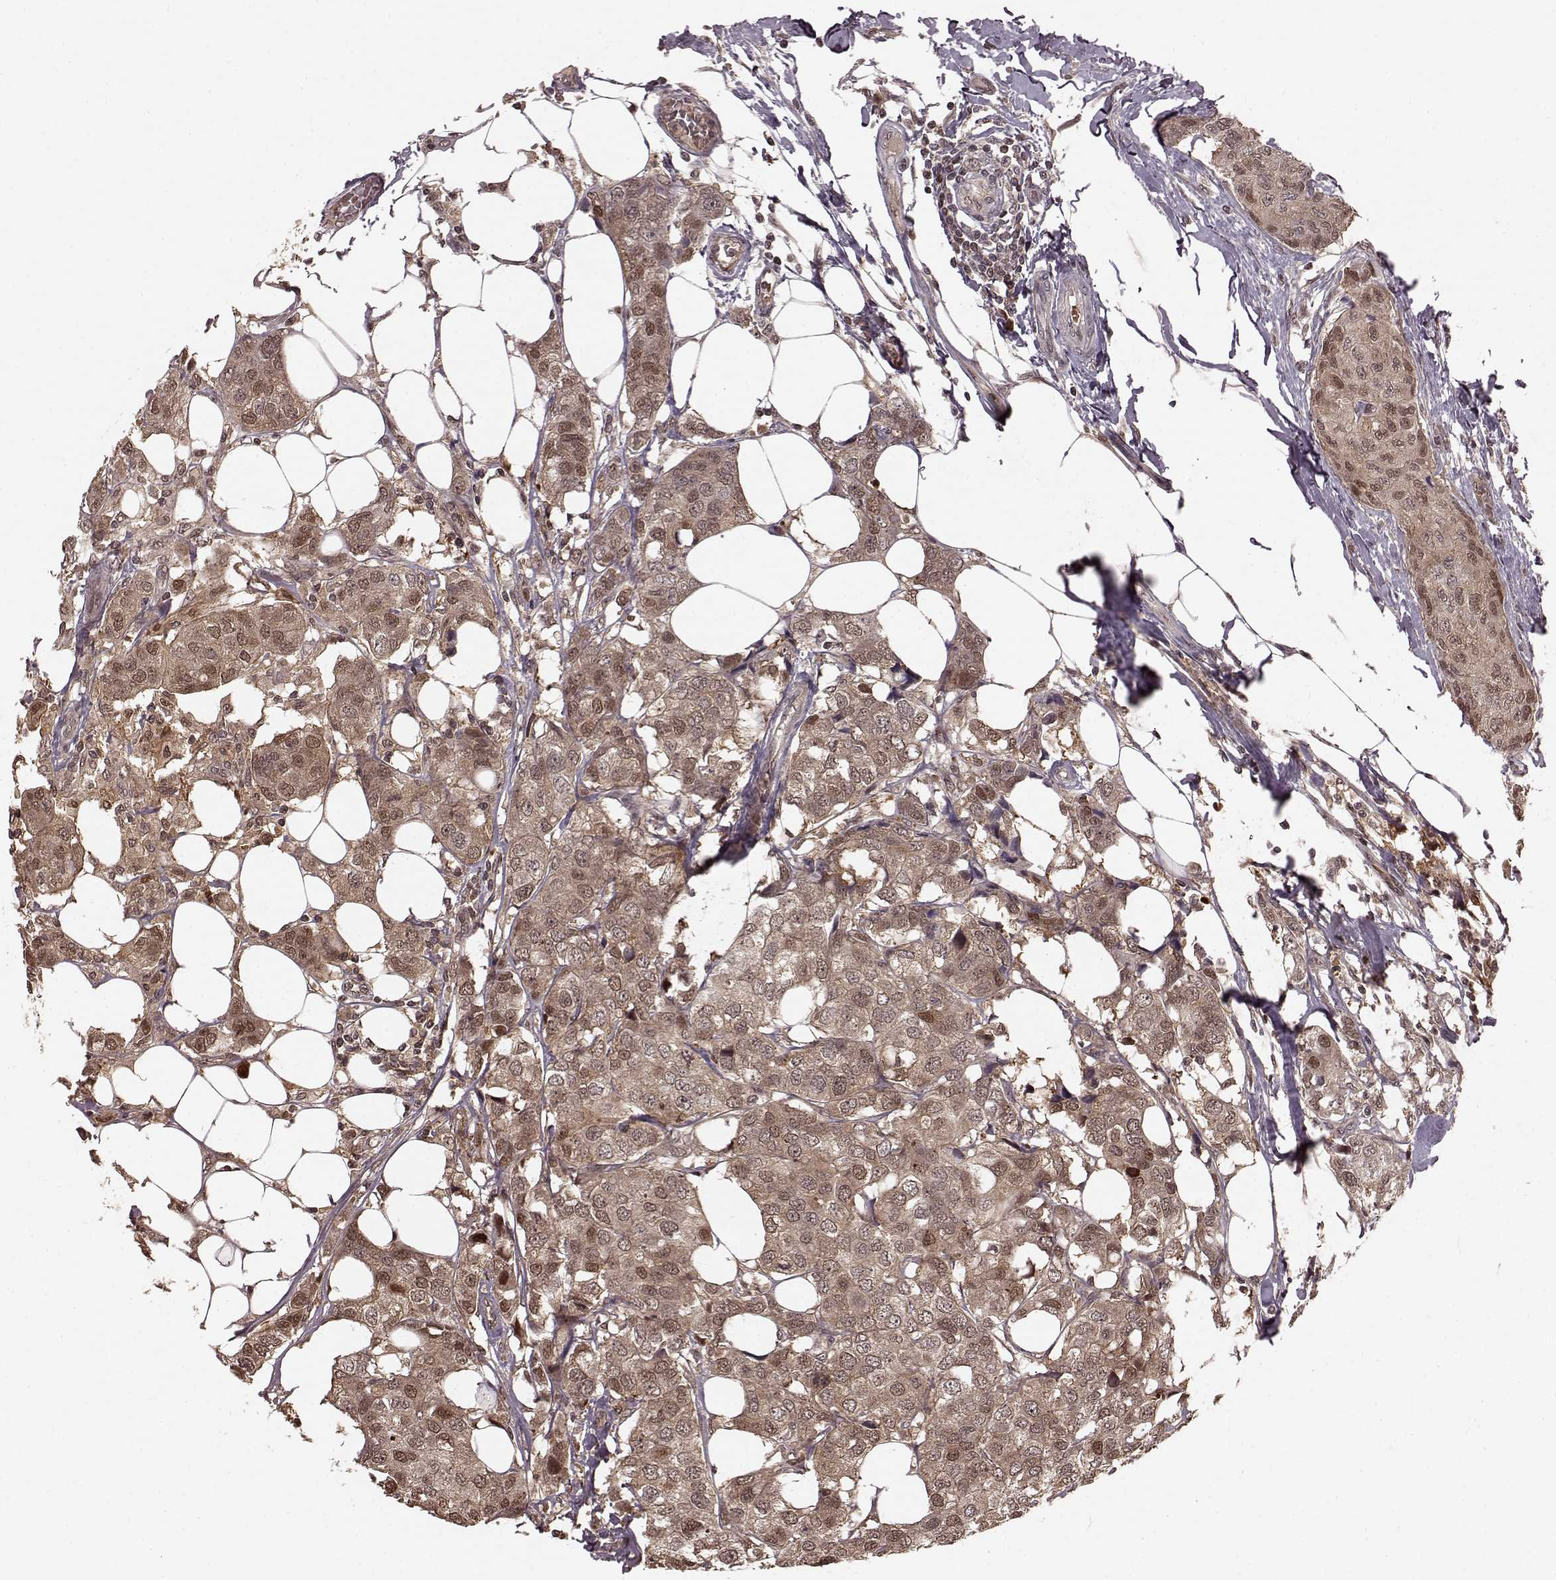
{"staining": {"intensity": "moderate", "quantity": "25%-75%", "location": "cytoplasmic/membranous,nuclear"}, "tissue": "breast cancer", "cell_type": "Tumor cells", "image_type": "cancer", "snomed": [{"axis": "morphology", "description": "Duct carcinoma"}, {"axis": "topography", "description": "Breast"}], "caption": "Breast cancer (invasive ductal carcinoma) tissue exhibits moderate cytoplasmic/membranous and nuclear staining in approximately 25%-75% of tumor cells (DAB IHC, brown staining for protein, blue staining for nuclei).", "gene": "GSS", "patient": {"sex": "female", "age": 80}}